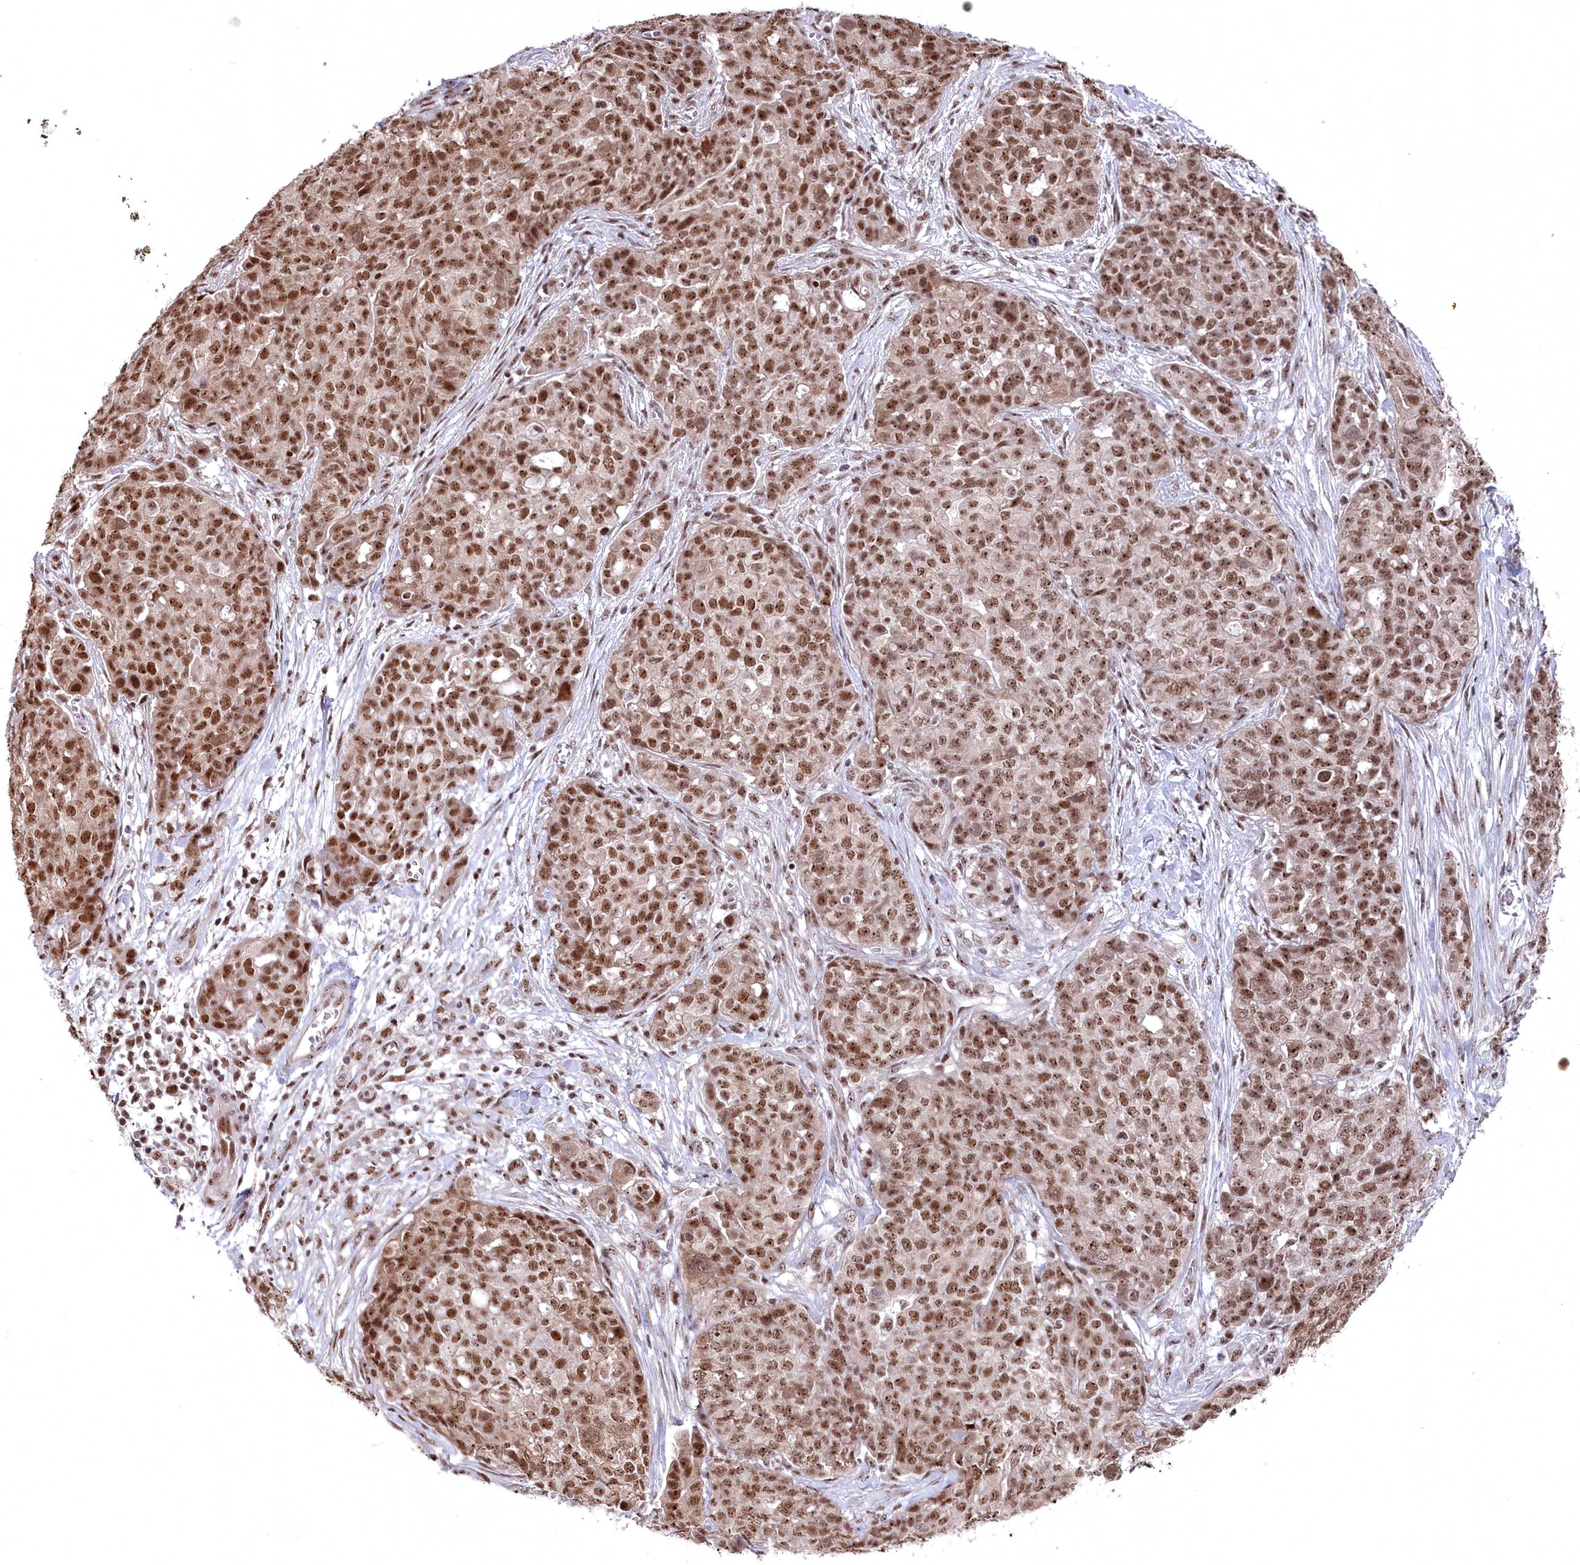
{"staining": {"intensity": "moderate", "quantity": ">75%", "location": "nuclear"}, "tissue": "ovarian cancer", "cell_type": "Tumor cells", "image_type": "cancer", "snomed": [{"axis": "morphology", "description": "Cystadenocarcinoma, serous, NOS"}, {"axis": "topography", "description": "Soft tissue"}, {"axis": "topography", "description": "Ovary"}], "caption": "A brown stain shows moderate nuclear positivity of a protein in serous cystadenocarcinoma (ovarian) tumor cells.", "gene": "POLR2H", "patient": {"sex": "female", "age": 57}}